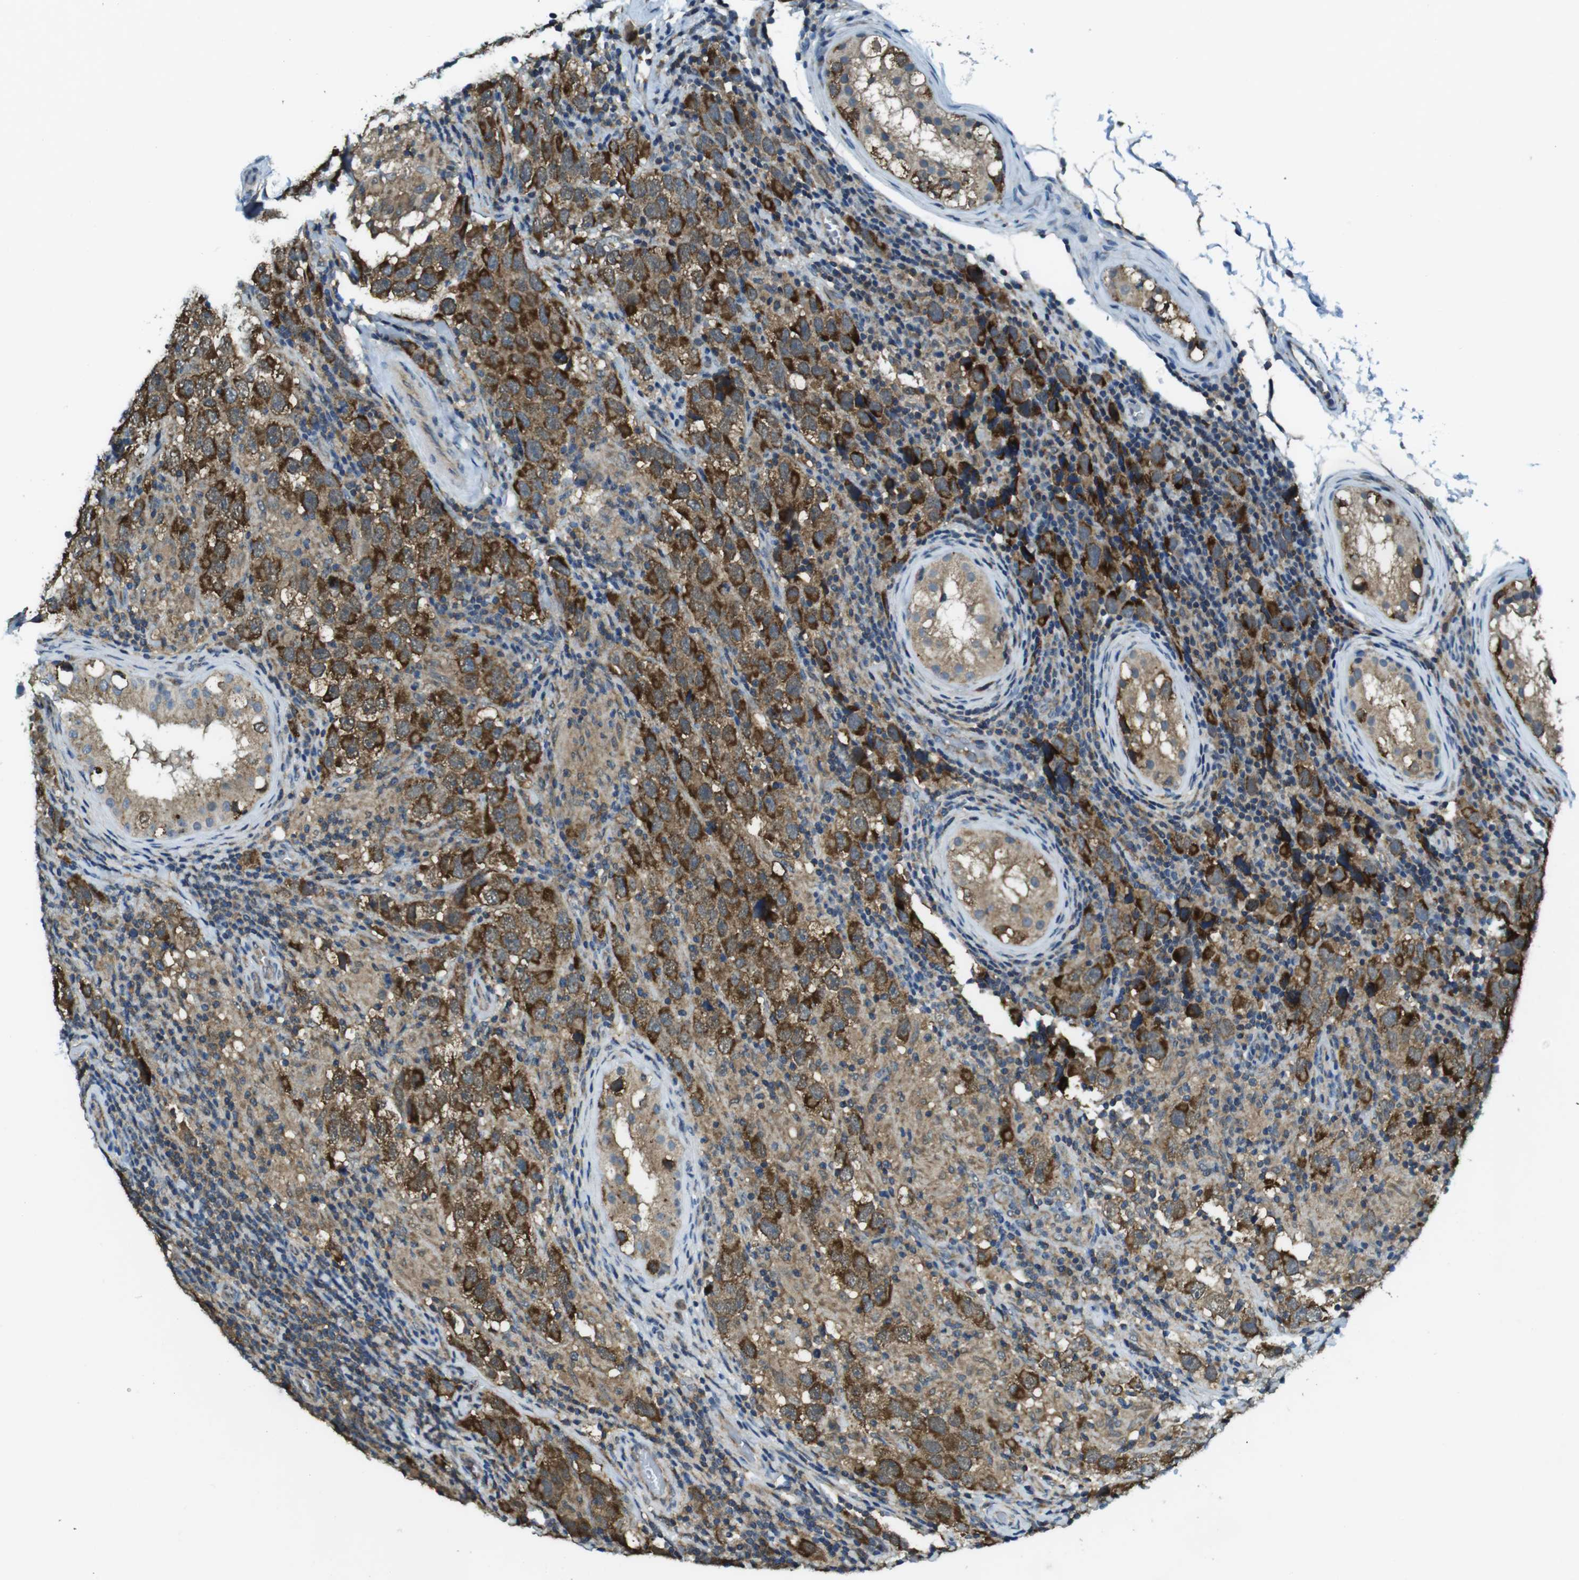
{"staining": {"intensity": "strong", "quantity": ">75%", "location": "cytoplasmic/membranous"}, "tissue": "testis cancer", "cell_type": "Tumor cells", "image_type": "cancer", "snomed": [{"axis": "morphology", "description": "Carcinoma, Embryonal, NOS"}, {"axis": "topography", "description": "Testis"}], "caption": "There is high levels of strong cytoplasmic/membranous expression in tumor cells of testis embryonal carcinoma, as demonstrated by immunohistochemical staining (brown color).", "gene": "BRI3BP", "patient": {"sex": "male", "age": 21}}